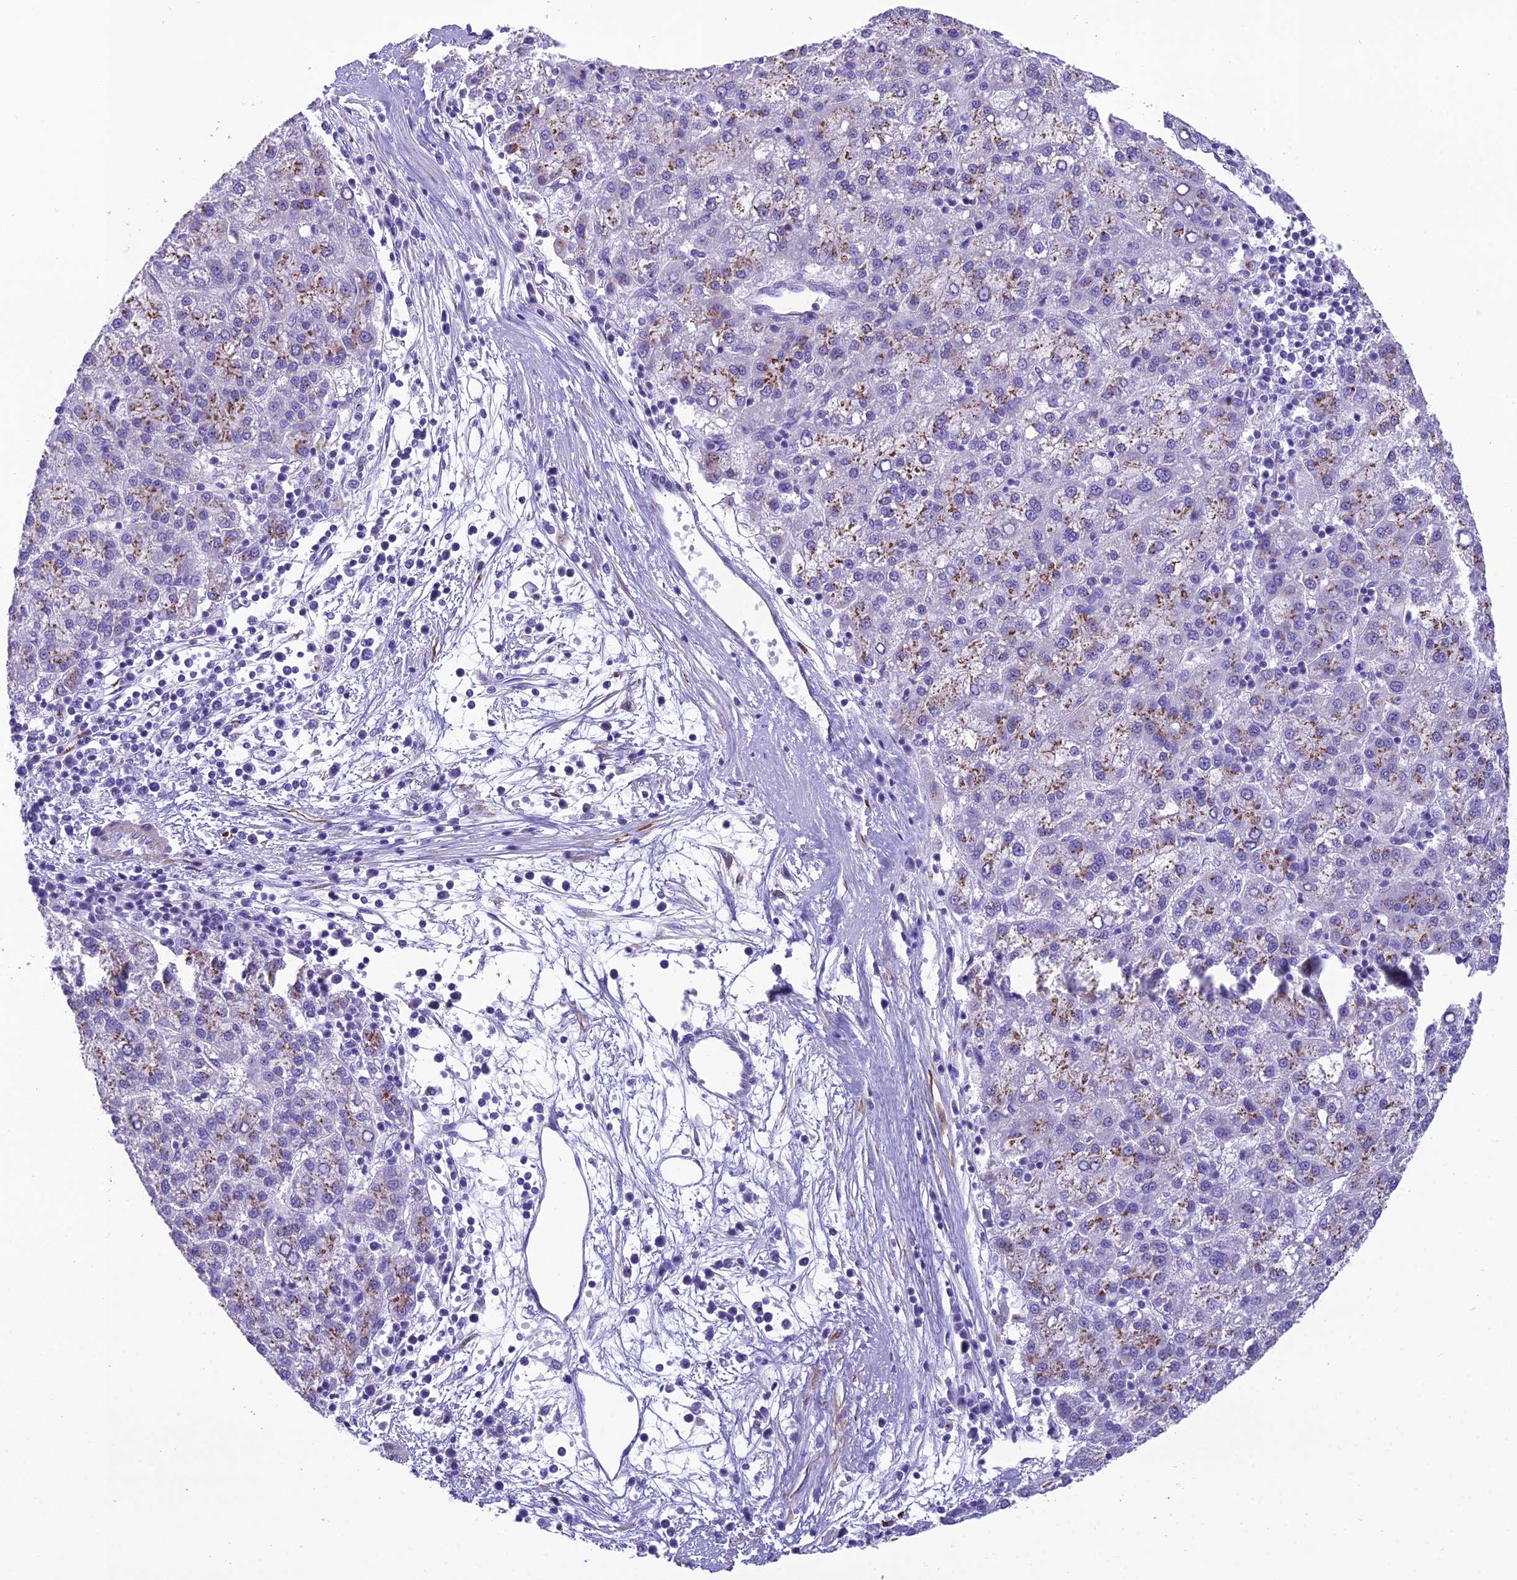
{"staining": {"intensity": "moderate", "quantity": "25%-75%", "location": "cytoplasmic/membranous"}, "tissue": "liver cancer", "cell_type": "Tumor cells", "image_type": "cancer", "snomed": [{"axis": "morphology", "description": "Carcinoma, Hepatocellular, NOS"}, {"axis": "topography", "description": "Liver"}], "caption": "DAB (3,3'-diaminobenzidine) immunohistochemical staining of hepatocellular carcinoma (liver) exhibits moderate cytoplasmic/membranous protein expression in about 25%-75% of tumor cells. (Stains: DAB (3,3'-diaminobenzidine) in brown, nuclei in blue, Microscopy: brightfield microscopy at high magnification).", "gene": "GFRA1", "patient": {"sex": "female", "age": 58}}